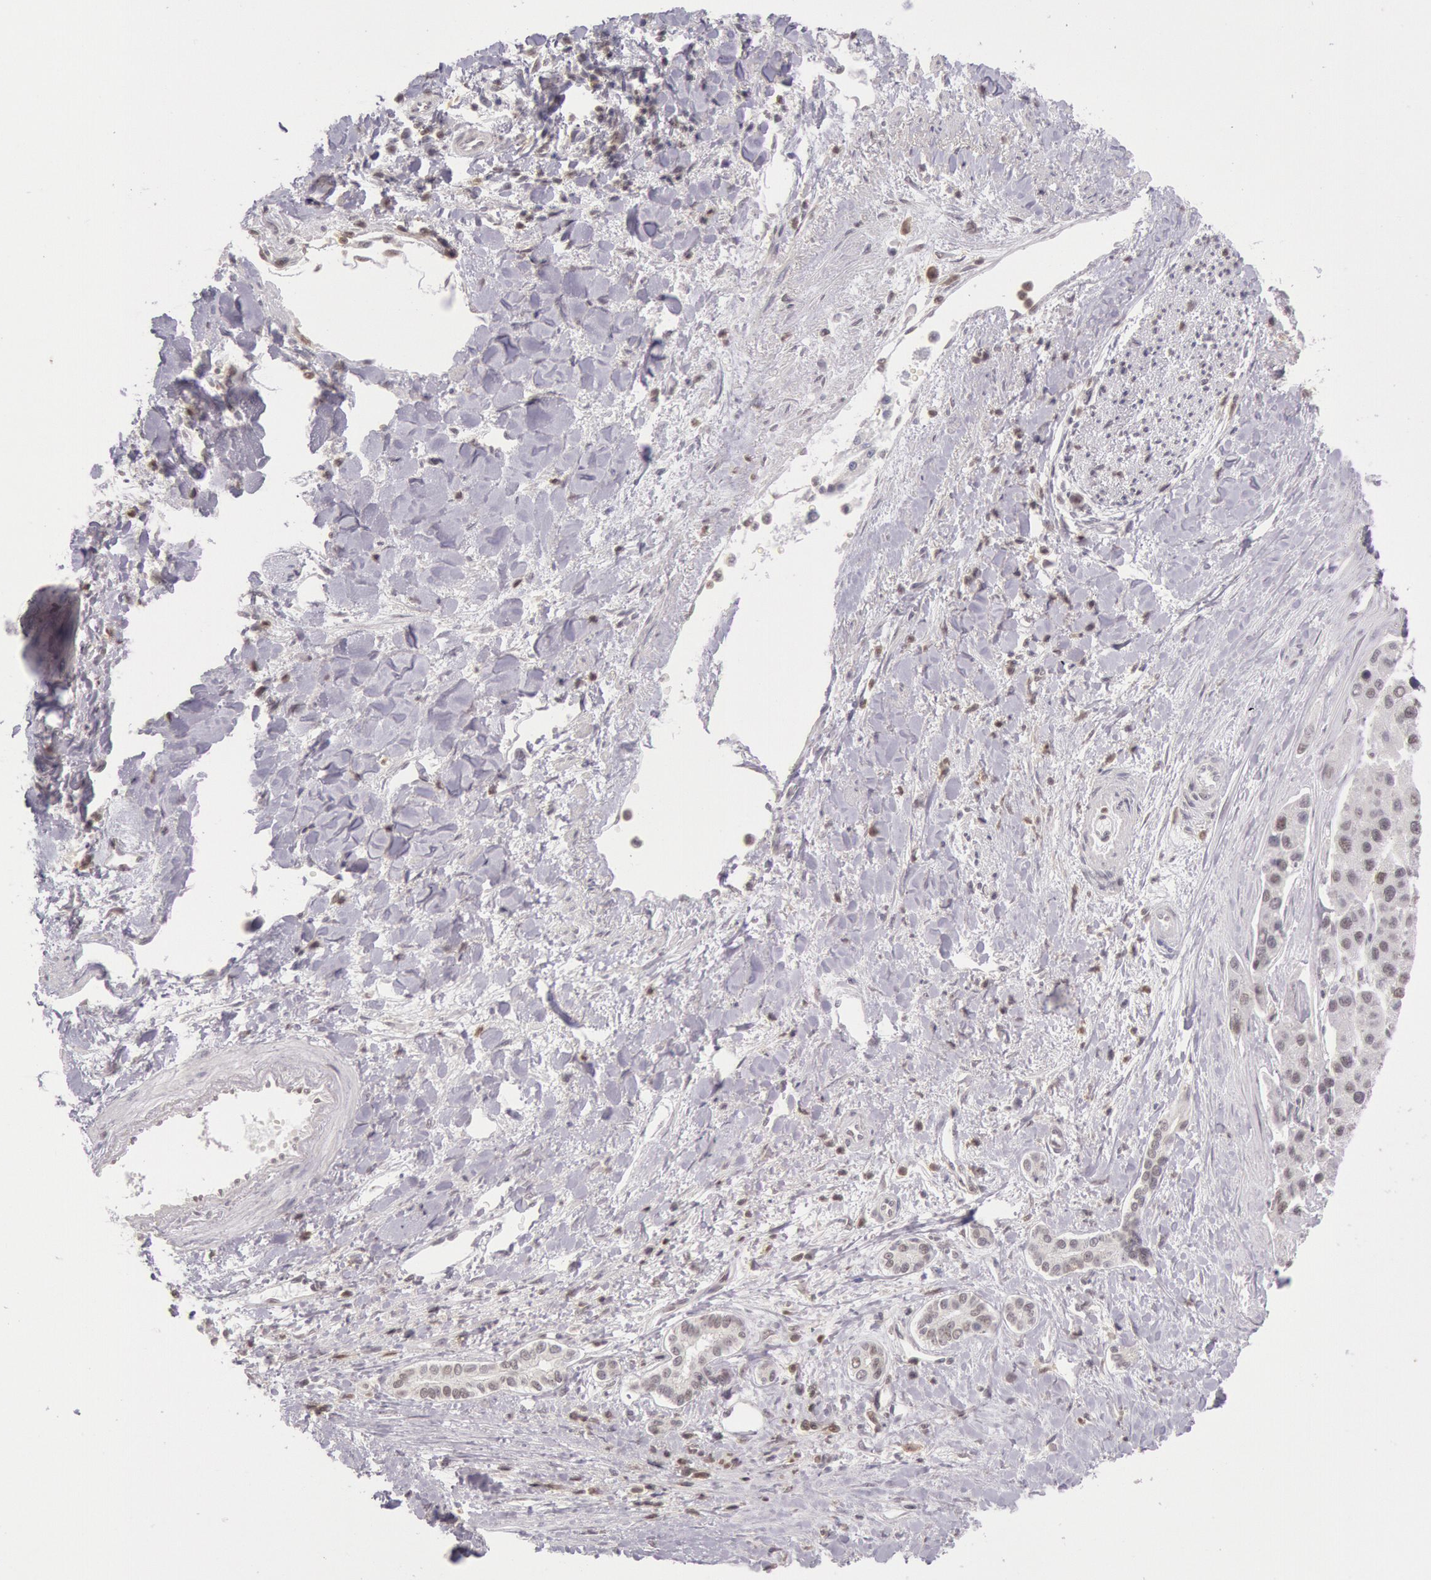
{"staining": {"intensity": "weak", "quantity": "25%-75%", "location": "nuclear"}, "tissue": "liver cancer", "cell_type": "Tumor cells", "image_type": "cancer", "snomed": [{"axis": "morphology", "description": "Carcinoma, Hepatocellular, NOS"}, {"axis": "topography", "description": "Liver"}], "caption": "Liver cancer stained with immunohistochemistry (IHC) demonstrates weak nuclear positivity in approximately 25%-75% of tumor cells.", "gene": "ESS2", "patient": {"sex": "female", "age": 85}}